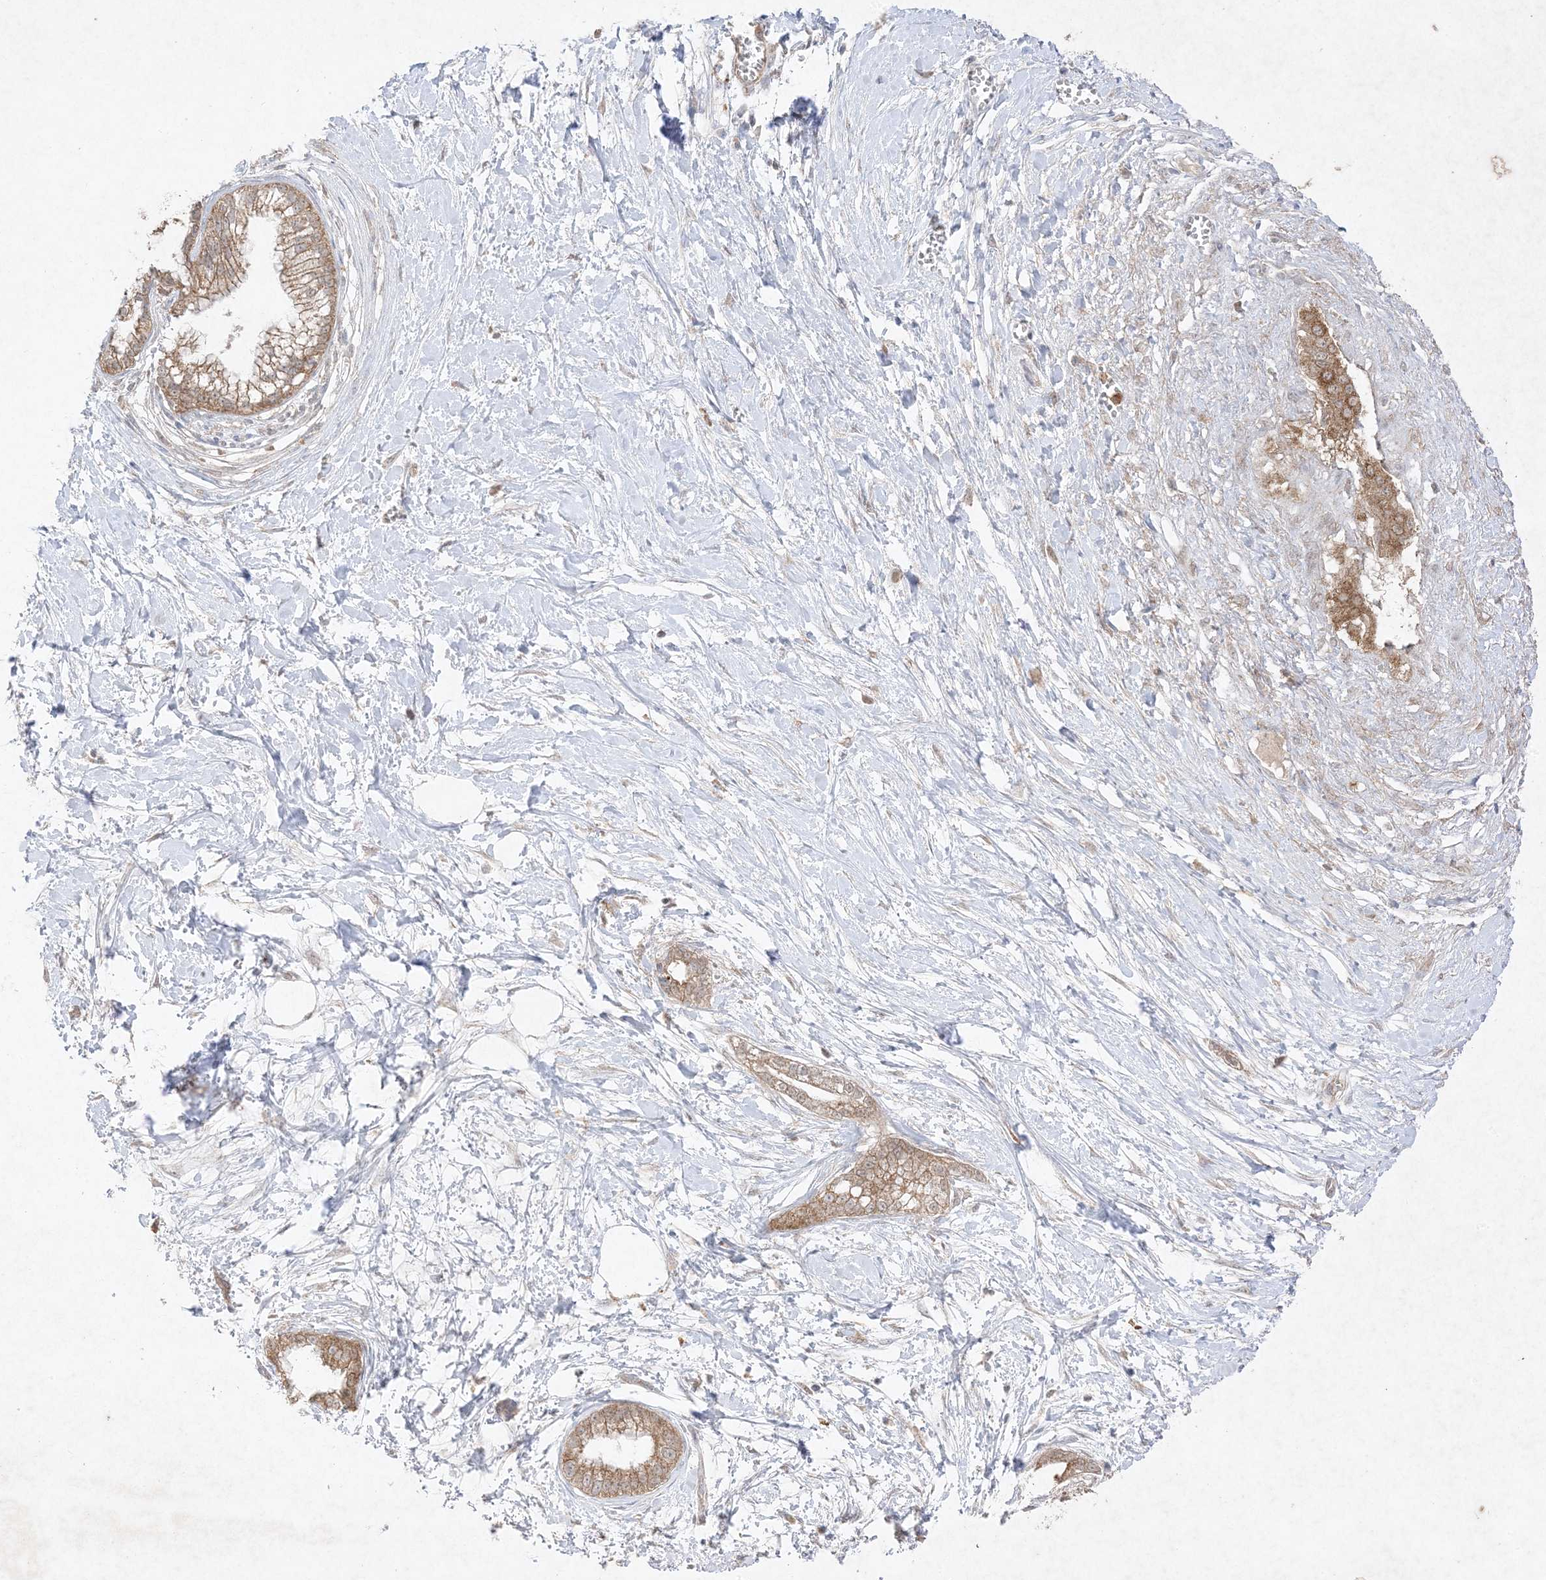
{"staining": {"intensity": "moderate", "quantity": ">75%", "location": "cytoplasmic/membranous"}, "tissue": "pancreatic cancer", "cell_type": "Tumor cells", "image_type": "cancer", "snomed": [{"axis": "morphology", "description": "Adenocarcinoma, NOS"}, {"axis": "topography", "description": "Pancreas"}], "caption": "Brown immunohistochemical staining in pancreatic adenocarcinoma demonstrates moderate cytoplasmic/membranous expression in about >75% of tumor cells.", "gene": "UBE2C", "patient": {"sex": "male", "age": 68}}